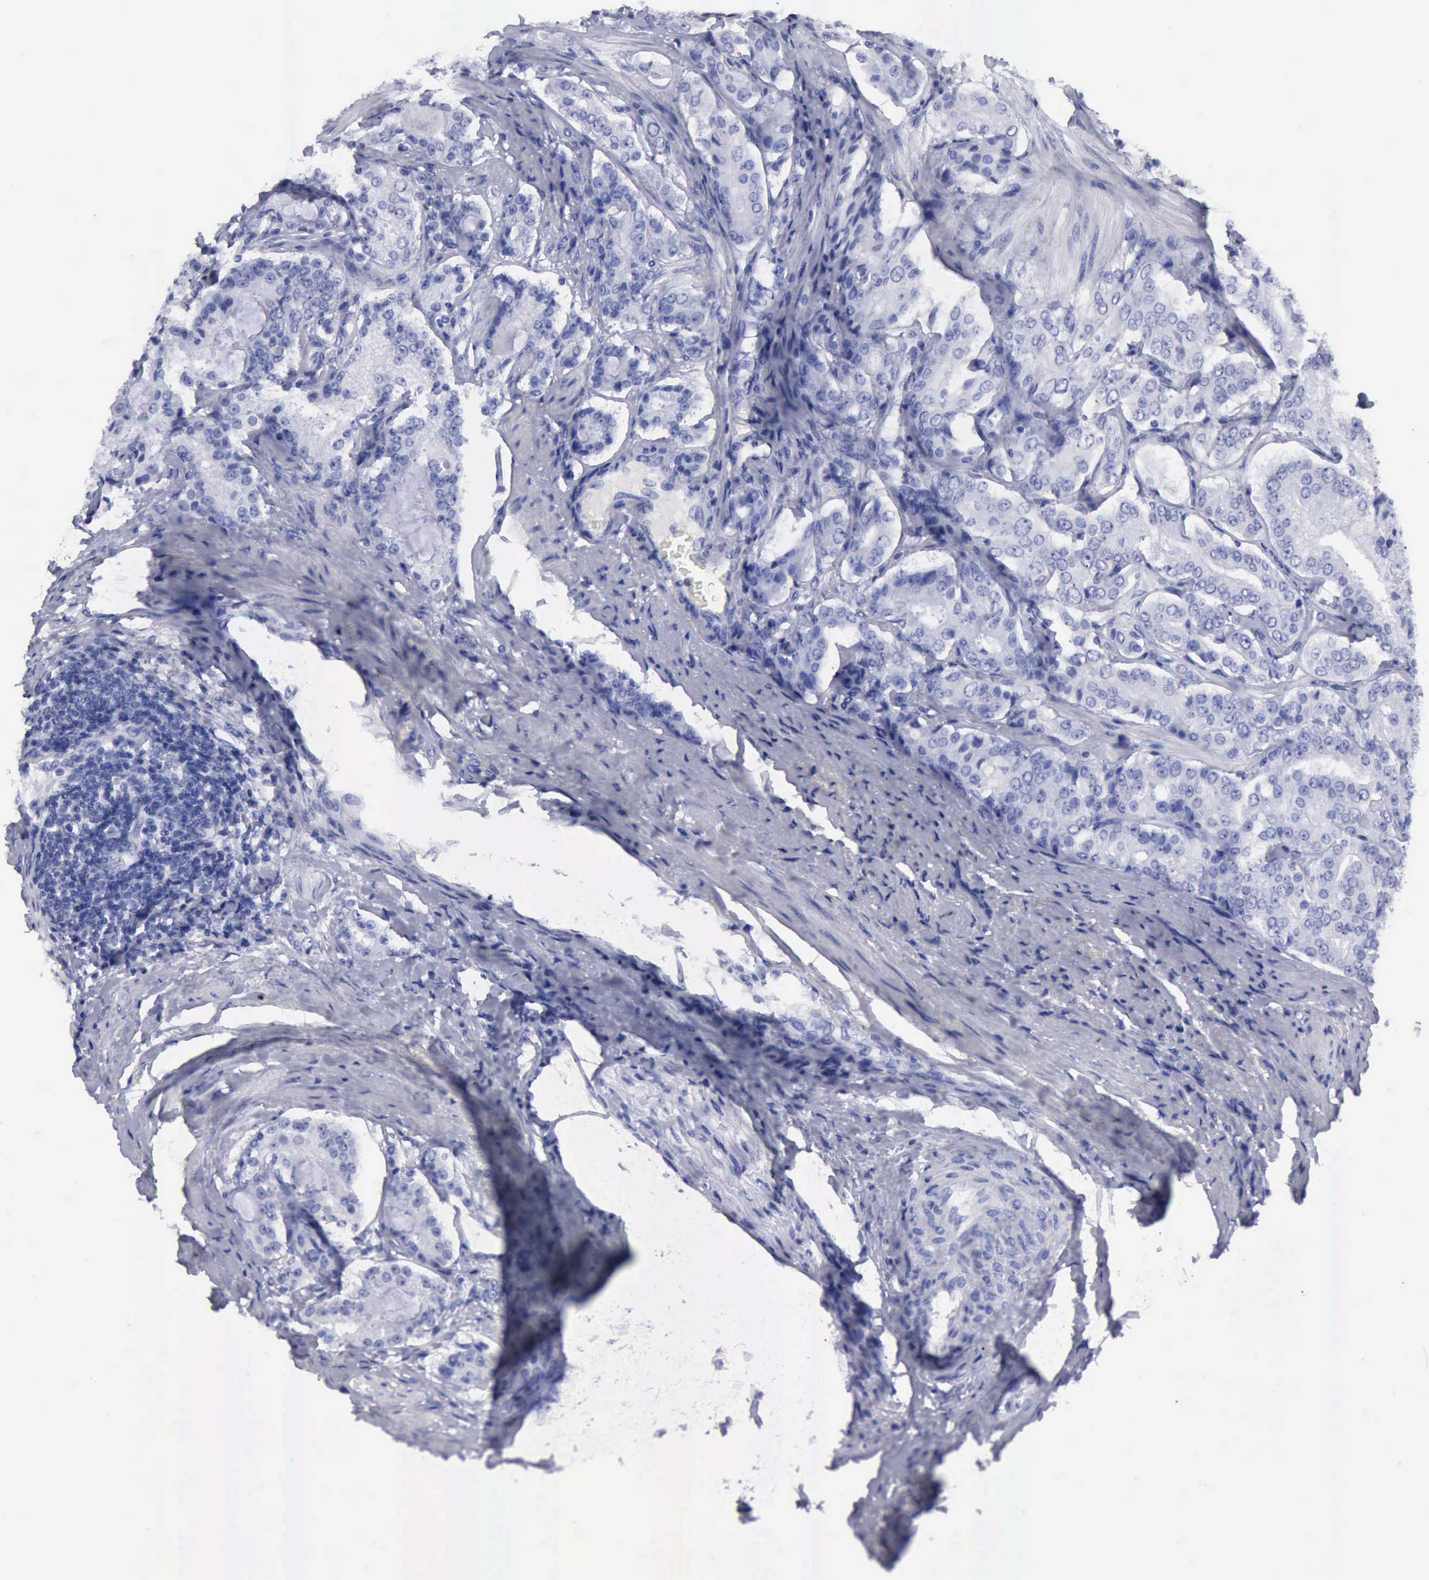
{"staining": {"intensity": "negative", "quantity": "none", "location": "none"}, "tissue": "prostate cancer", "cell_type": "Tumor cells", "image_type": "cancer", "snomed": [{"axis": "morphology", "description": "Adenocarcinoma, Medium grade"}, {"axis": "topography", "description": "Prostate"}], "caption": "IHC photomicrograph of human medium-grade adenocarcinoma (prostate) stained for a protein (brown), which shows no positivity in tumor cells. (DAB (3,3'-diaminobenzidine) immunohistochemistry (IHC), high magnification).", "gene": "CYP19A1", "patient": {"sex": "male", "age": 72}}